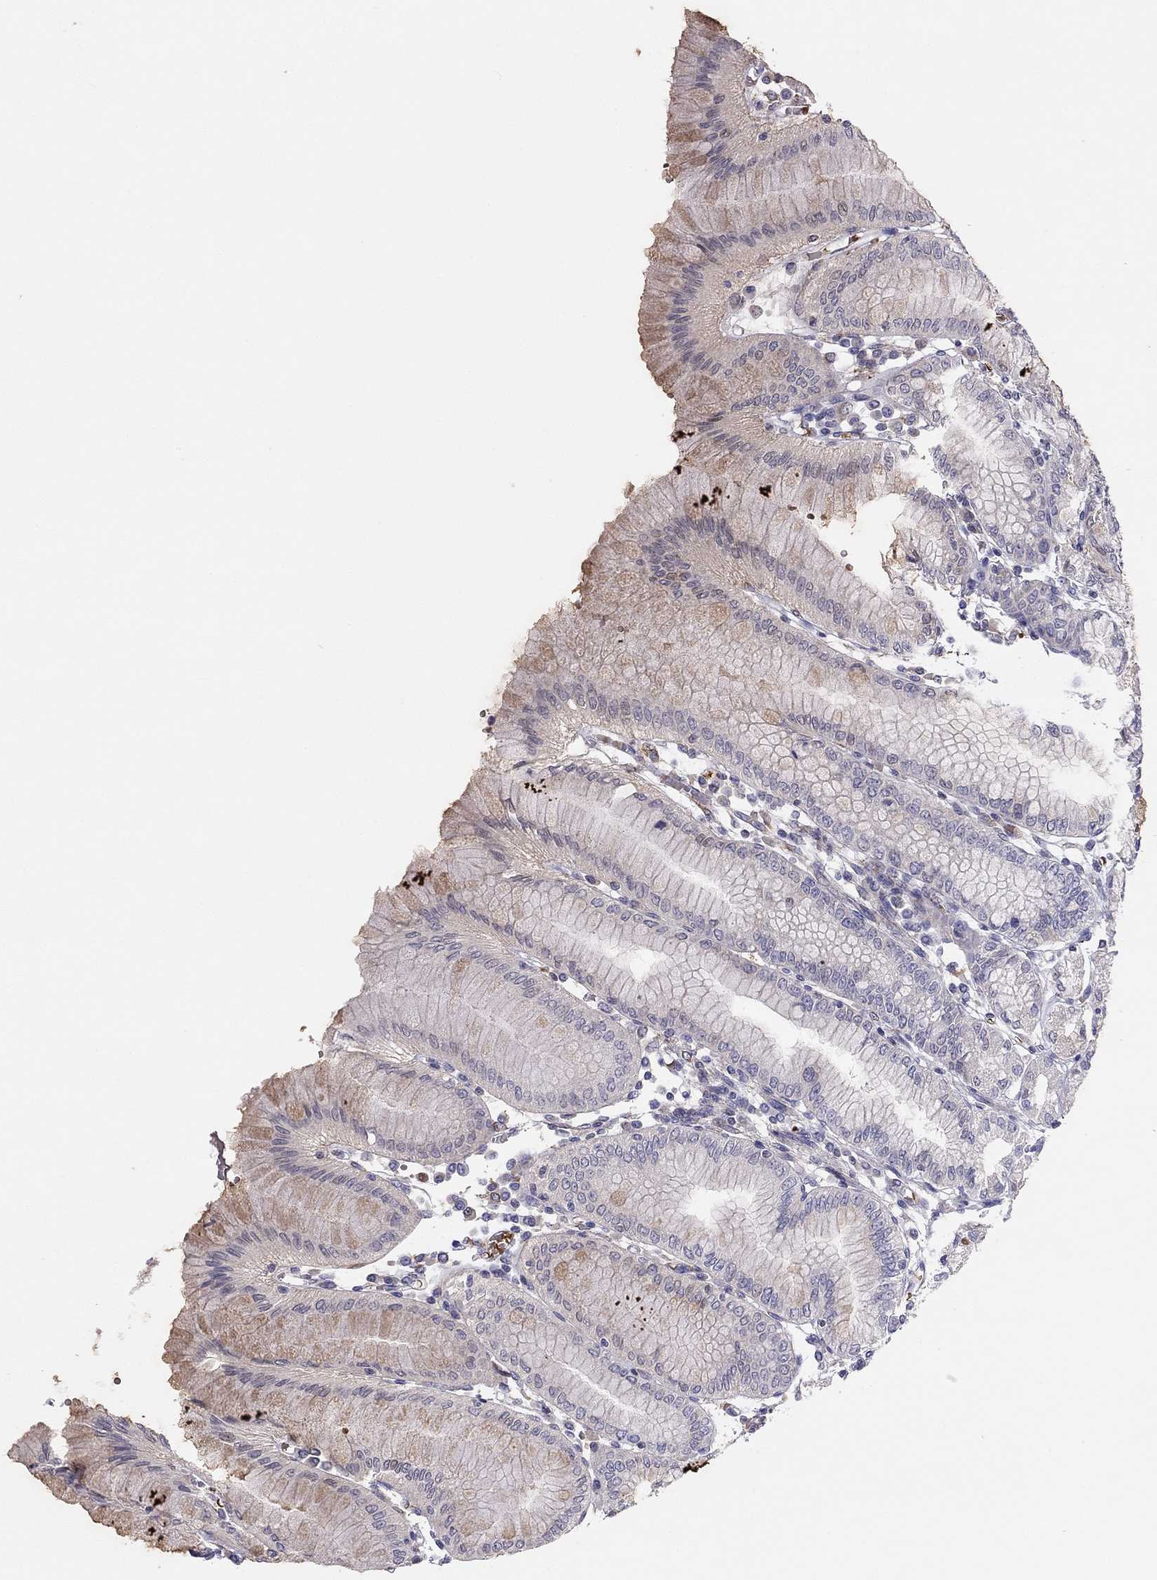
{"staining": {"intensity": "negative", "quantity": "none", "location": "none"}, "tissue": "stomach", "cell_type": "Glandular cells", "image_type": "normal", "snomed": [{"axis": "morphology", "description": "Normal tissue, NOS"}, {"axis": "topography", "description": "Skeletal muscle"}, {"axis": "topography", "description": "Stomach"}], "caption": "DAB immunohistochemical staining of normal stomach shows no significant staining in glandular cells.", "gene": "RHCE", "patient": {"sex": "female", "age": 57}}